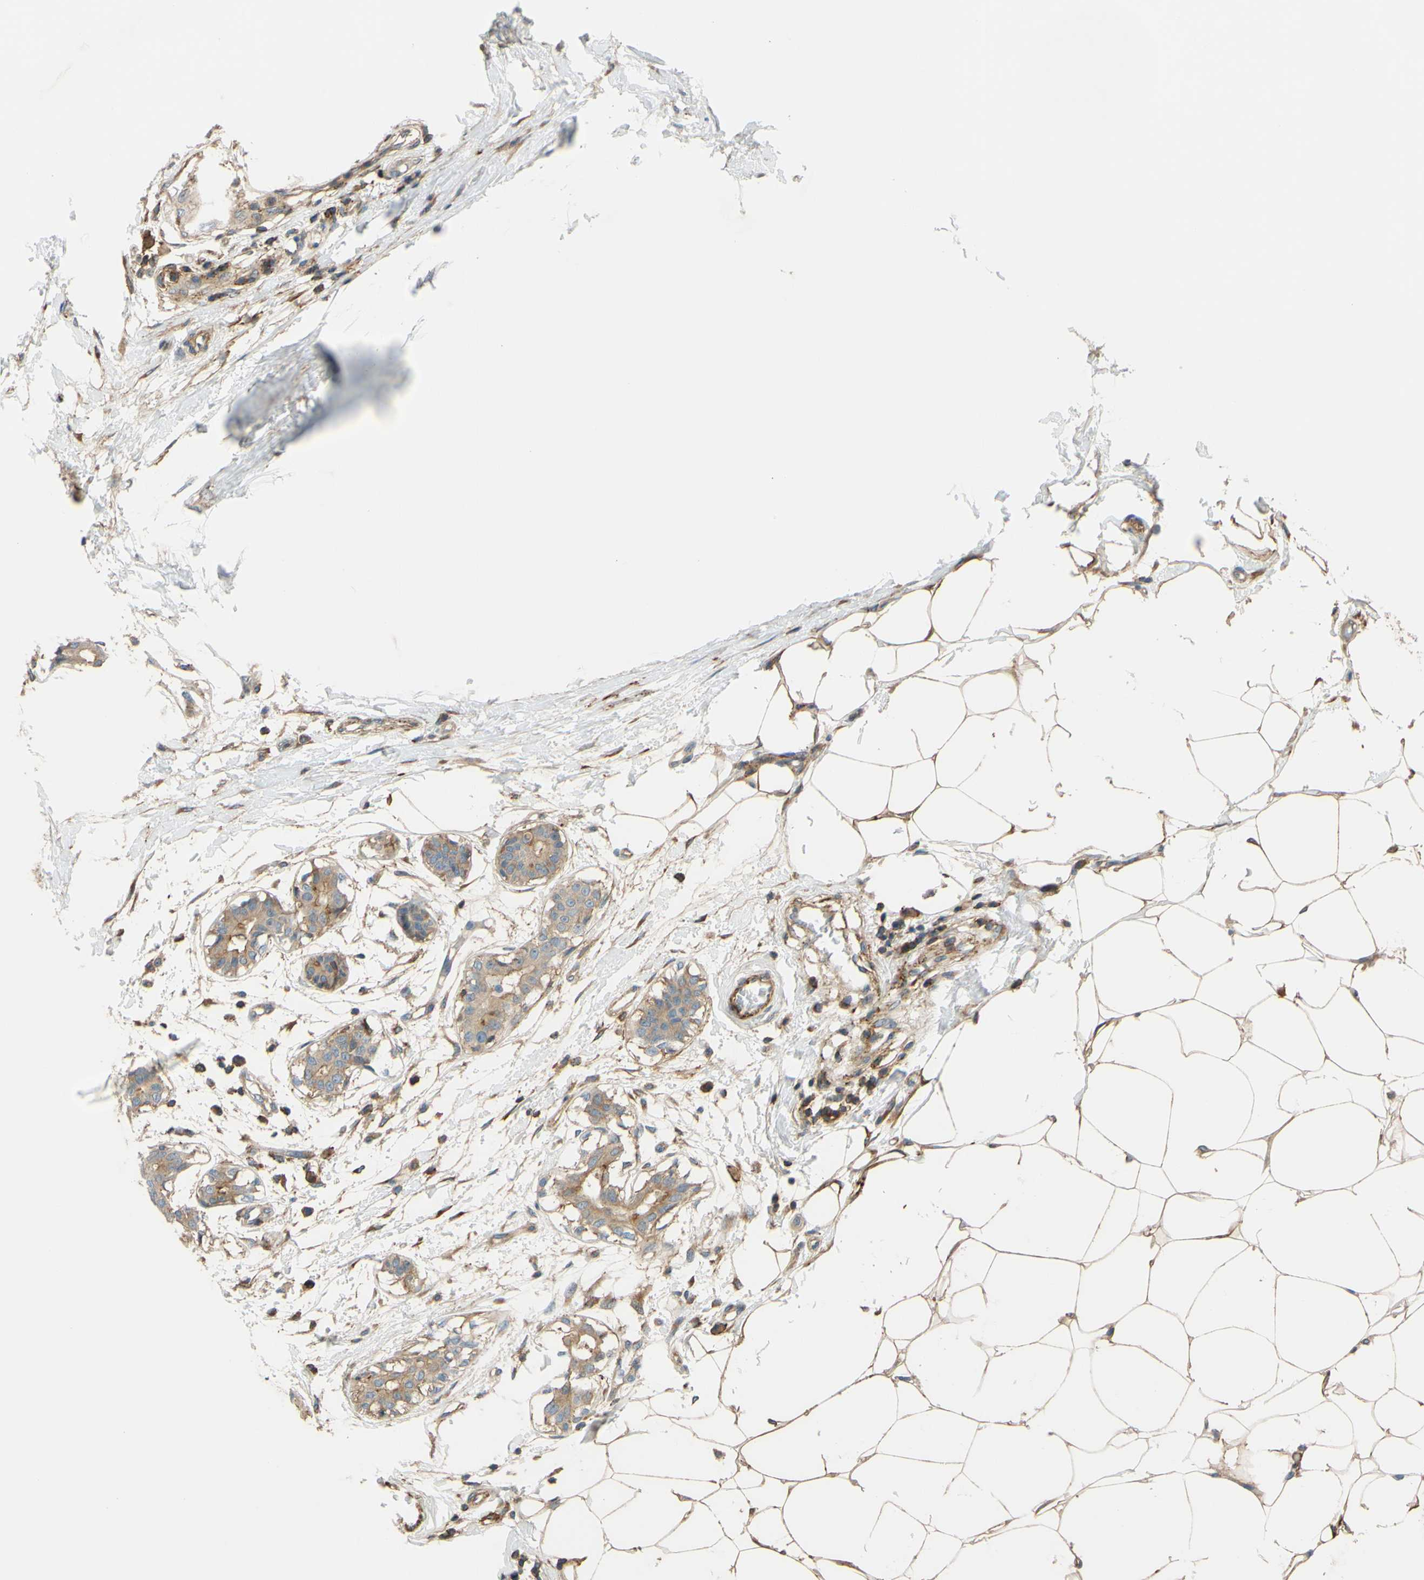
{"staining": {"intensity": "moderate", "quantity": ">75%", "location": "cytoplasmic/membranous"}, "tissue": "breast cancer", "cell_type": "Tumor cells", "image_type": "cancer", "snomed": [{"axis": "morphology", "description": "Duct carcinoma"}, {"axis": "topography", "description": "Breast"}], "caption": "Breast invasive ductal carcinoma was stained to show a protein in brown. There is medium levels of moderate cytoplasmic/membranous staining in about >75% of tumor cells.", "gene": "POR", "patient": {"sex": "female", "age": 40}}